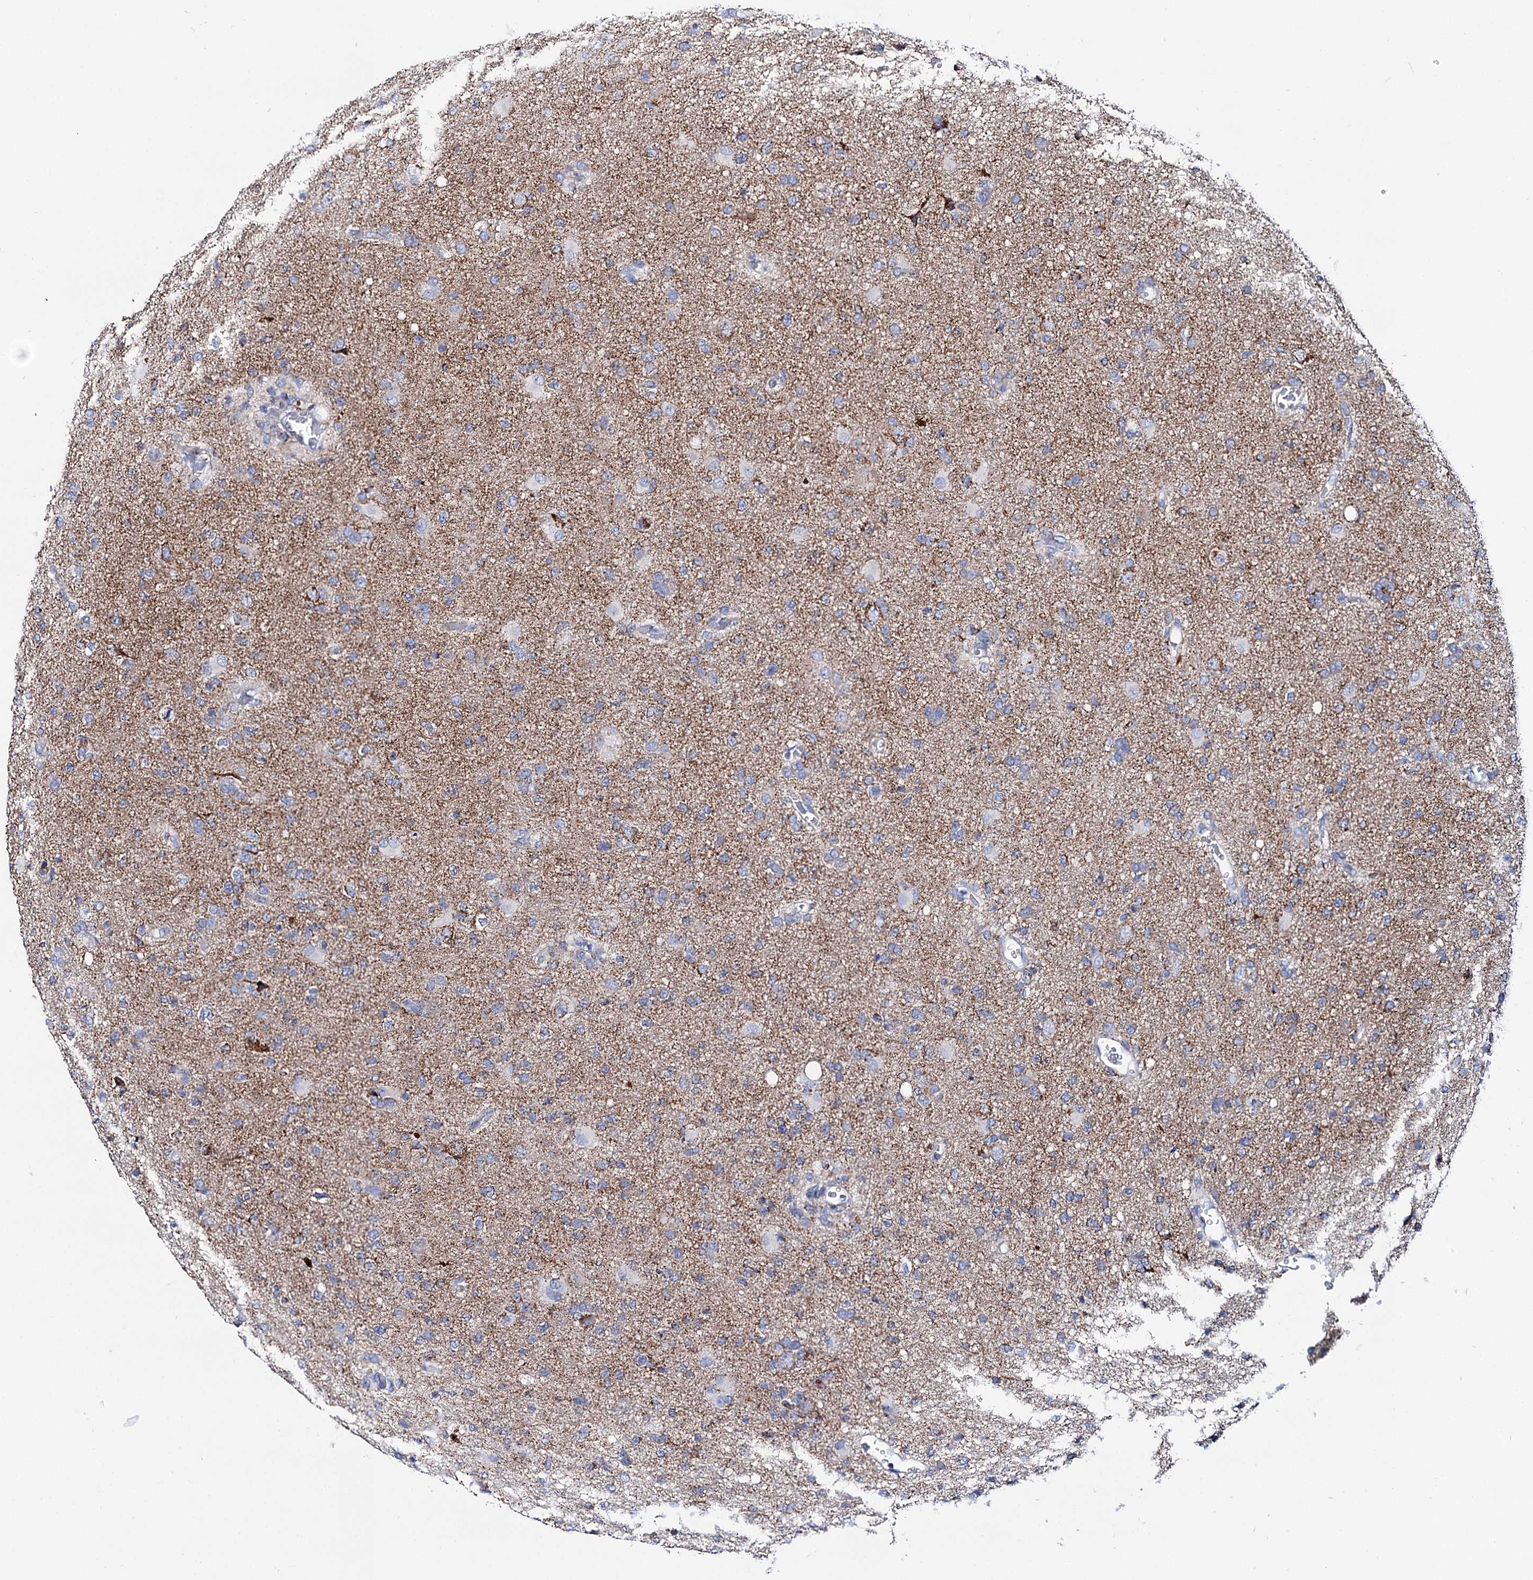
{"staining": {"intensity": "weak", "quantity": "25%-75%", "location": "cytoplasmic/membranous"}, "tissue": "glioma", "cell_type": "Tumor cells", "image_type": "cancer", "snomed": [{"axis": "morphology", "description": "Glioma, malignant, High grade"}, {"axis": "topography", "description": "Brain"}], "caption": "Immunohistochemistry of high-grade glioma (malignant) shows low levels of weak cytoplasmic/membranous positivity in about 25%-75% of tumor cells. The protein of interest is shown in brown color, while the nuclei are stained blue.", "gene": "UBASH3B", "patient": {"sex": "female", "age": 57}}